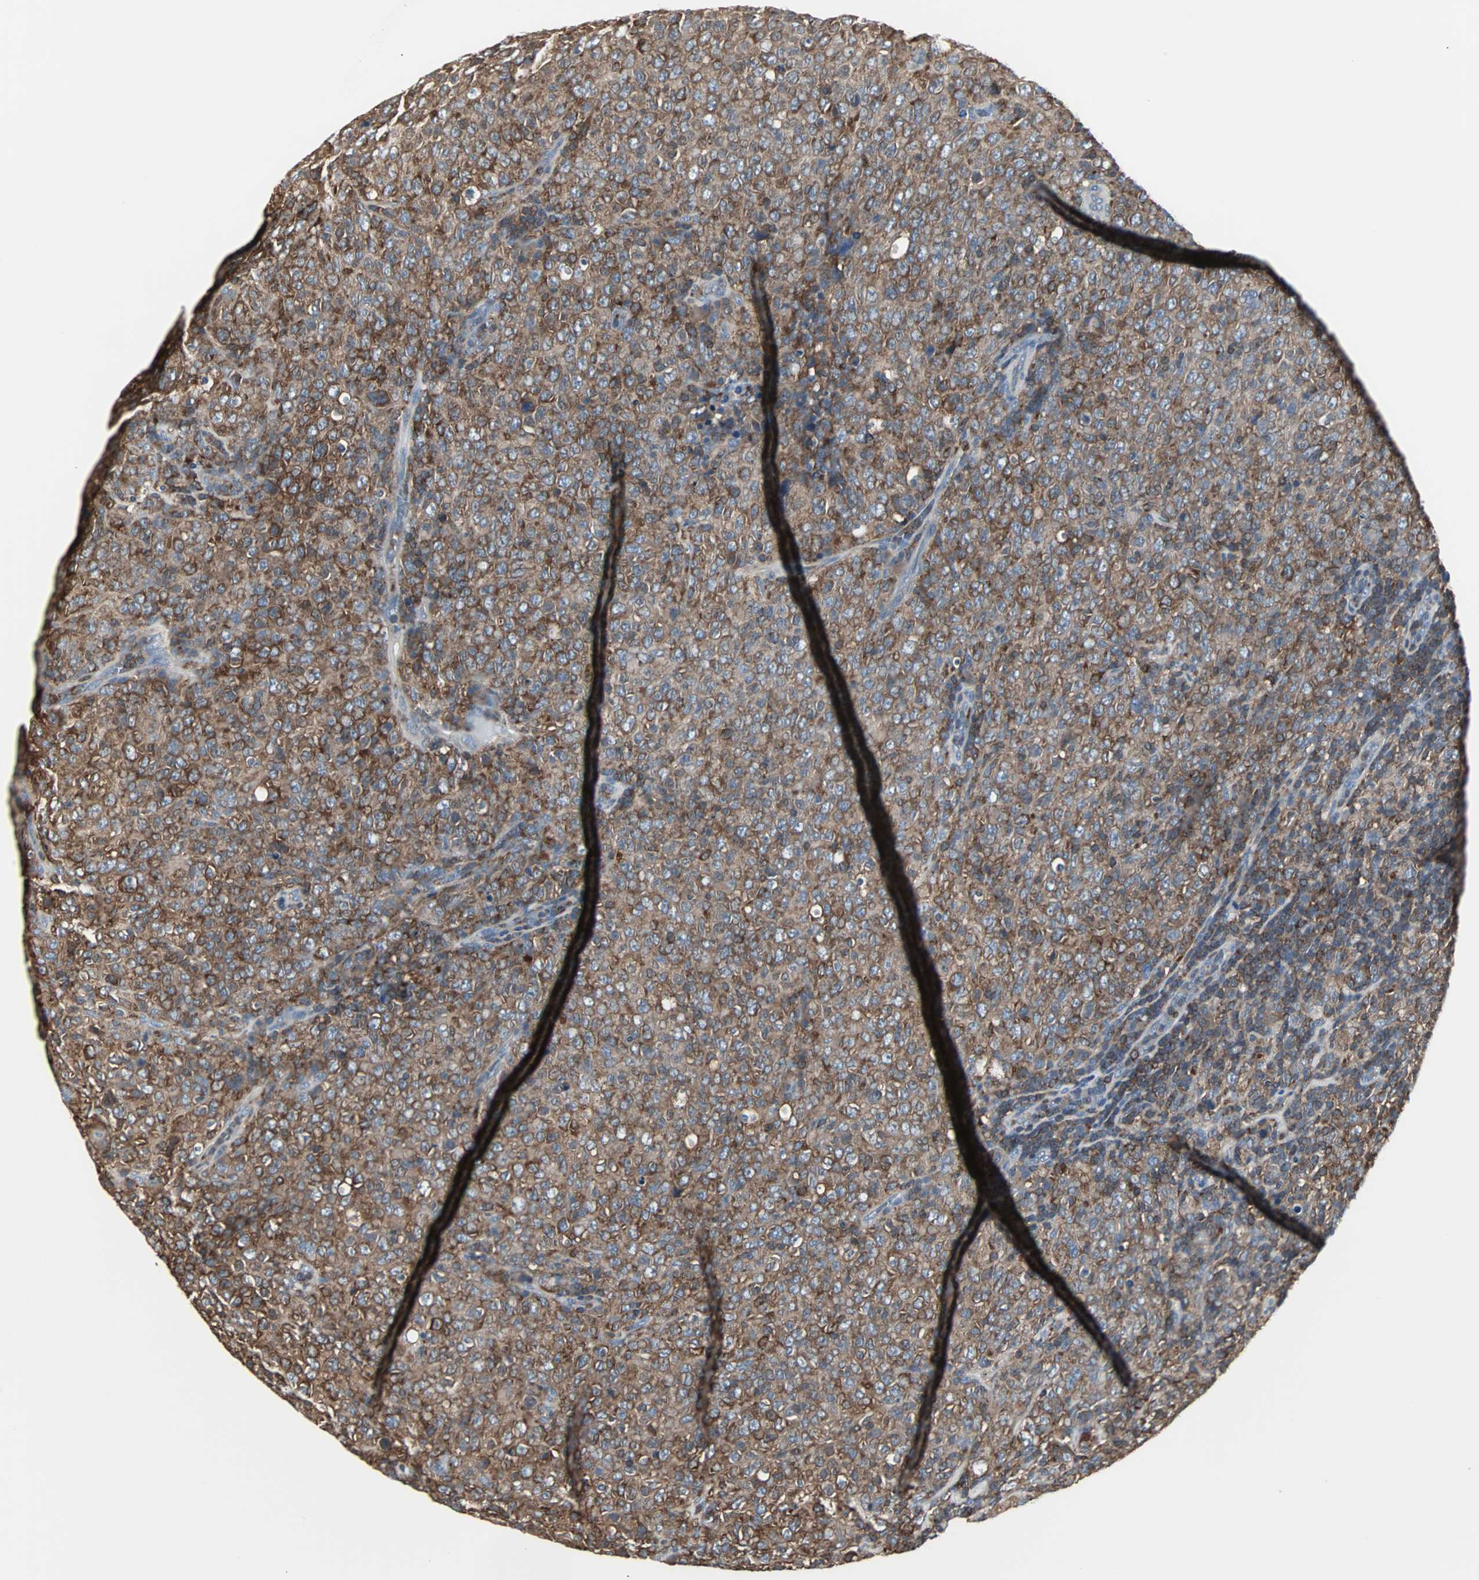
{"staining": {"intensity": "strong", "quantity": ">75%", "location": "cytoplasmic/membranous"}, "tissue": "lymphoma", "cell_type": "Tumor cells", "image_type": "cancer", "snomed": [{"axis": "morphology", "description": "Malignant lymphoma, non-Hodgkin's type, High grade"}, {"axis": "topography", "description": "Tonsil"}], "caption": "Approximately >75% of tumor cells in human malignant lymphoma, non-Hodgkin's type (high-grade) reveal strong cytoplasmic/membranous protein staining as visualized by brown immunohistochemical staining.", "gene": "LRRFIP1", "patient": {"sex": "female", "age": 36}}